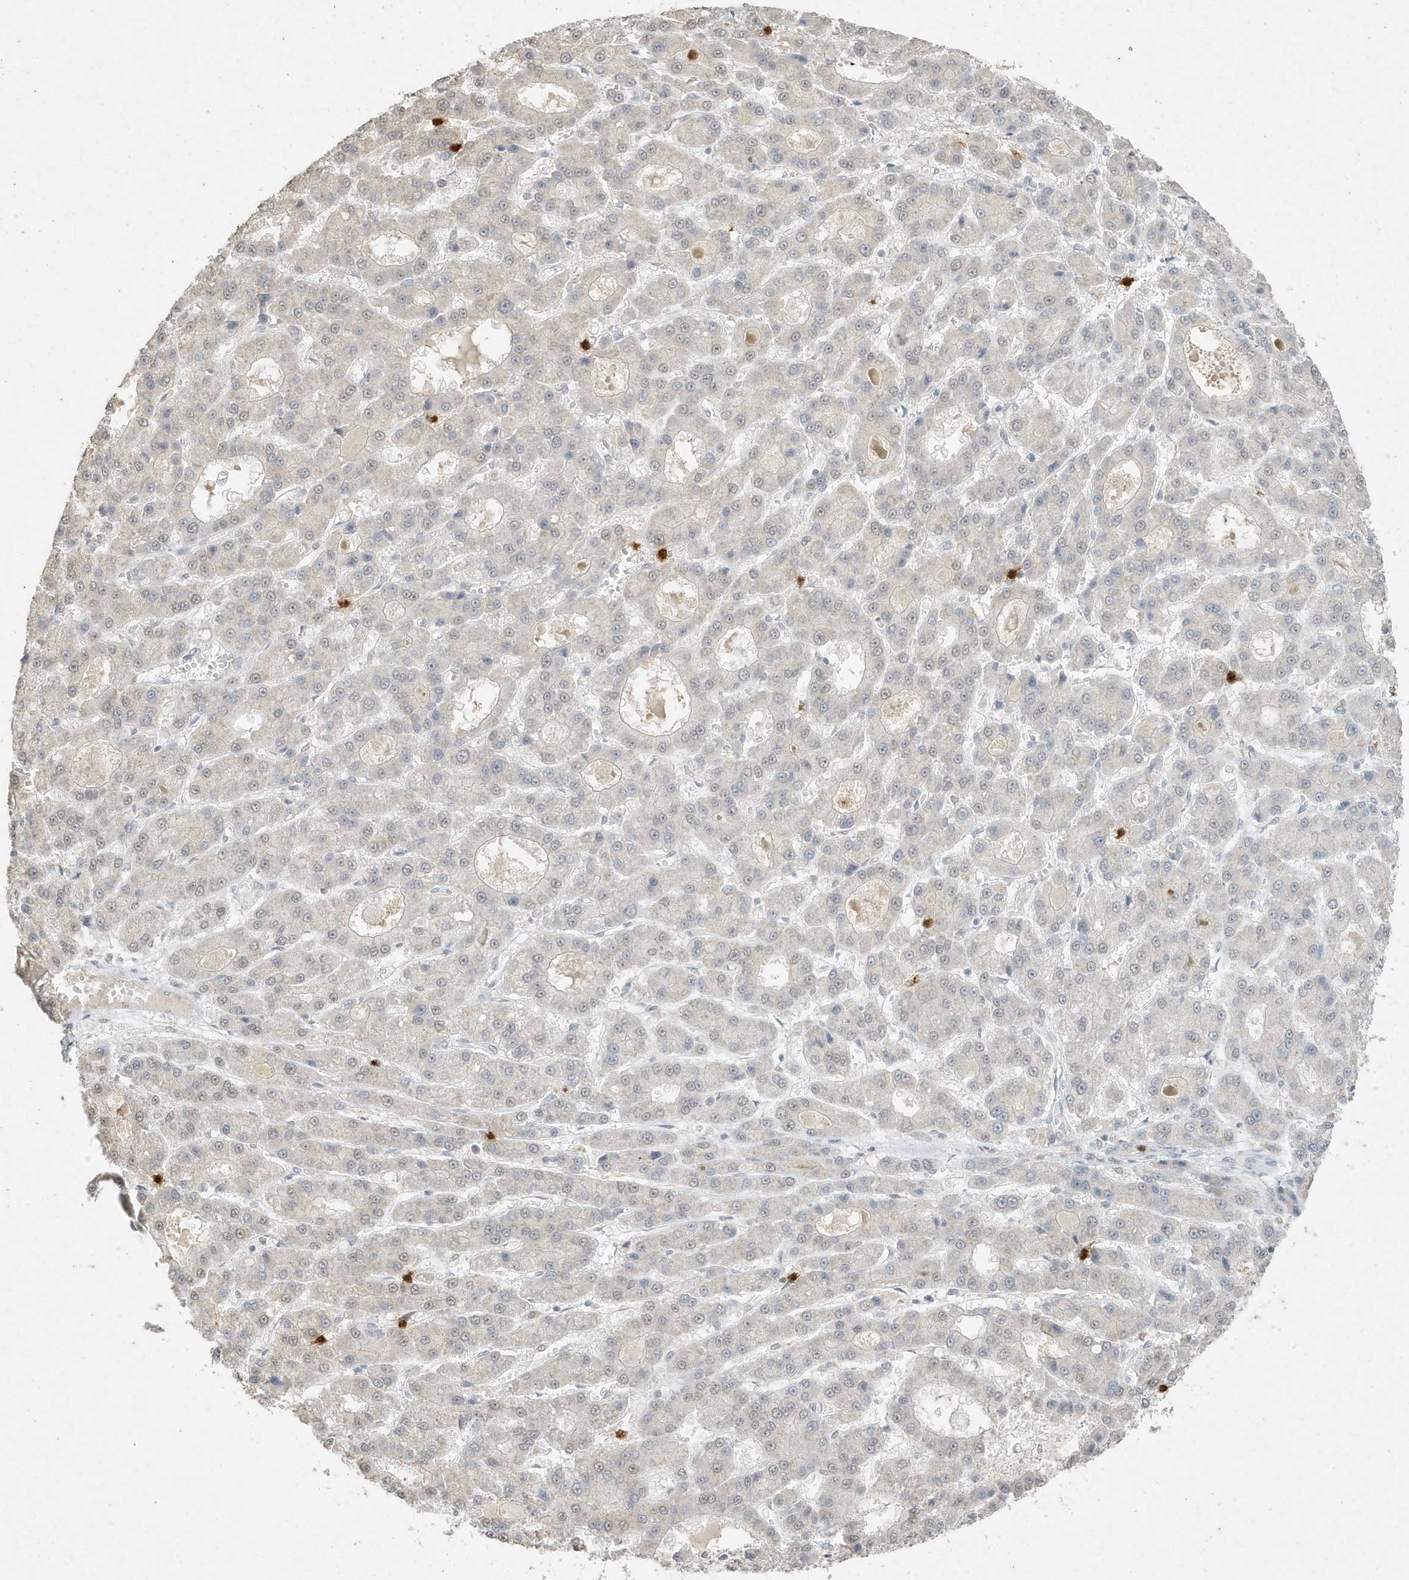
{"staining": {"intensity": "negative", "quantity": "none", "location": "none"}, "tissue": "liver cancer", "cell_type": "Tumor cells", "image_type": "cancer", "snomed": [{"axis": "morphology", "description": "Carcinoma, Hepatocellular, NOS"}, {"axis": "topography", "description": "Liver"}], "caption": "The immunohistochemistry micrograph has no significant staining in tumor cells of hepatocellular carcinoma (liver) tissue.", "gene": "DEFA1", "patient": {"sex": "male", "age": 70}}